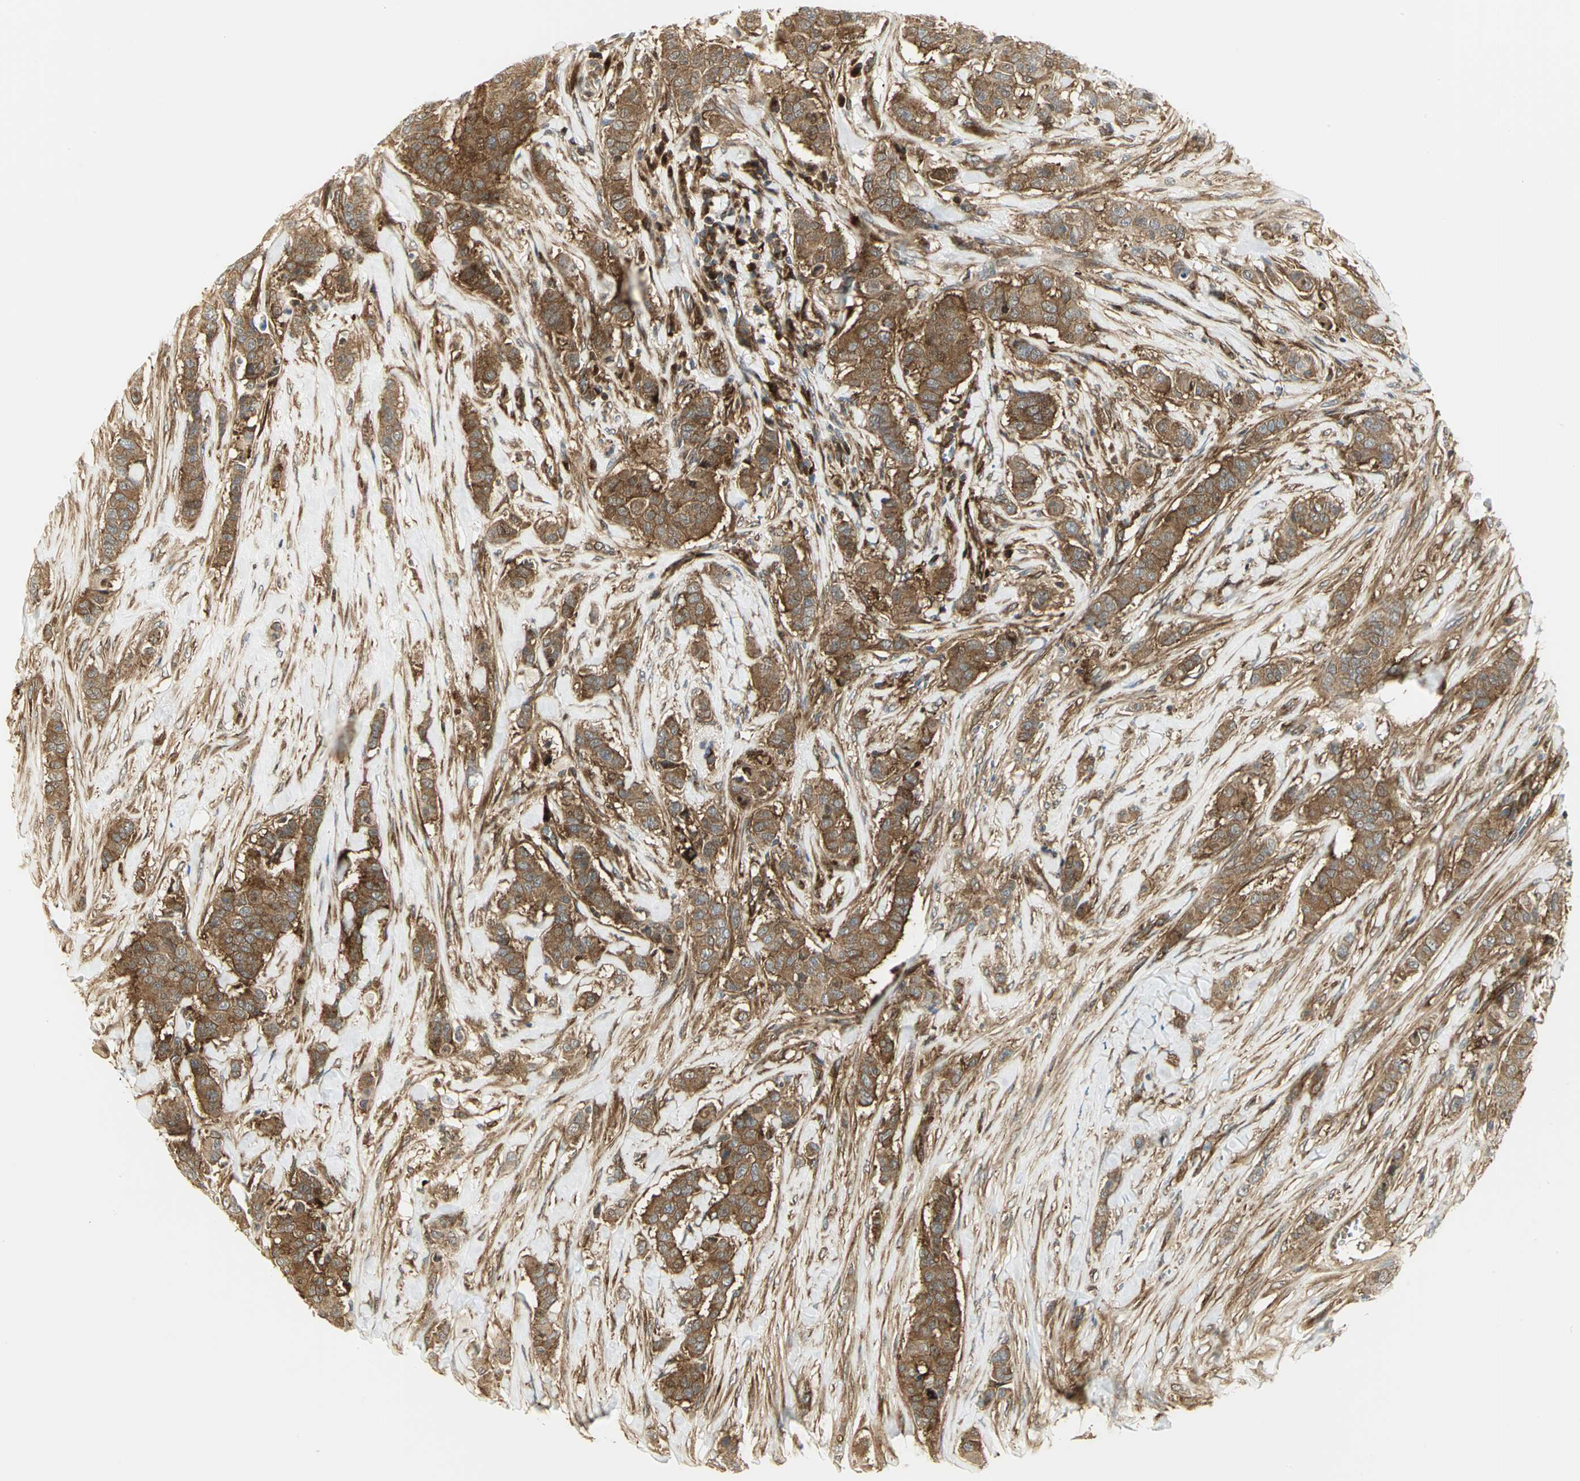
{"staining": {"intensity": "moderate", "quantity": ">75%", "location": "cytoplasmic/membranous"}, "tissue": "breast cancer", "cell_type": "Tumor cells", "image_type": "cancer", "snomed": [{"axis": "morphology", "description": "Duct carcinoma"}, {"axis": "topography", "description": "Breast"}], "caption": "IHC micrograph of infiltrating ductal carcinoma (breast) stained for a protein (brown), which exhibits medium levels of moderate cytoplasmic/membranous staining in about >75% of tumor cells.", "gene": "EEA1", "patient": {"sex": "female", "age": 40}}